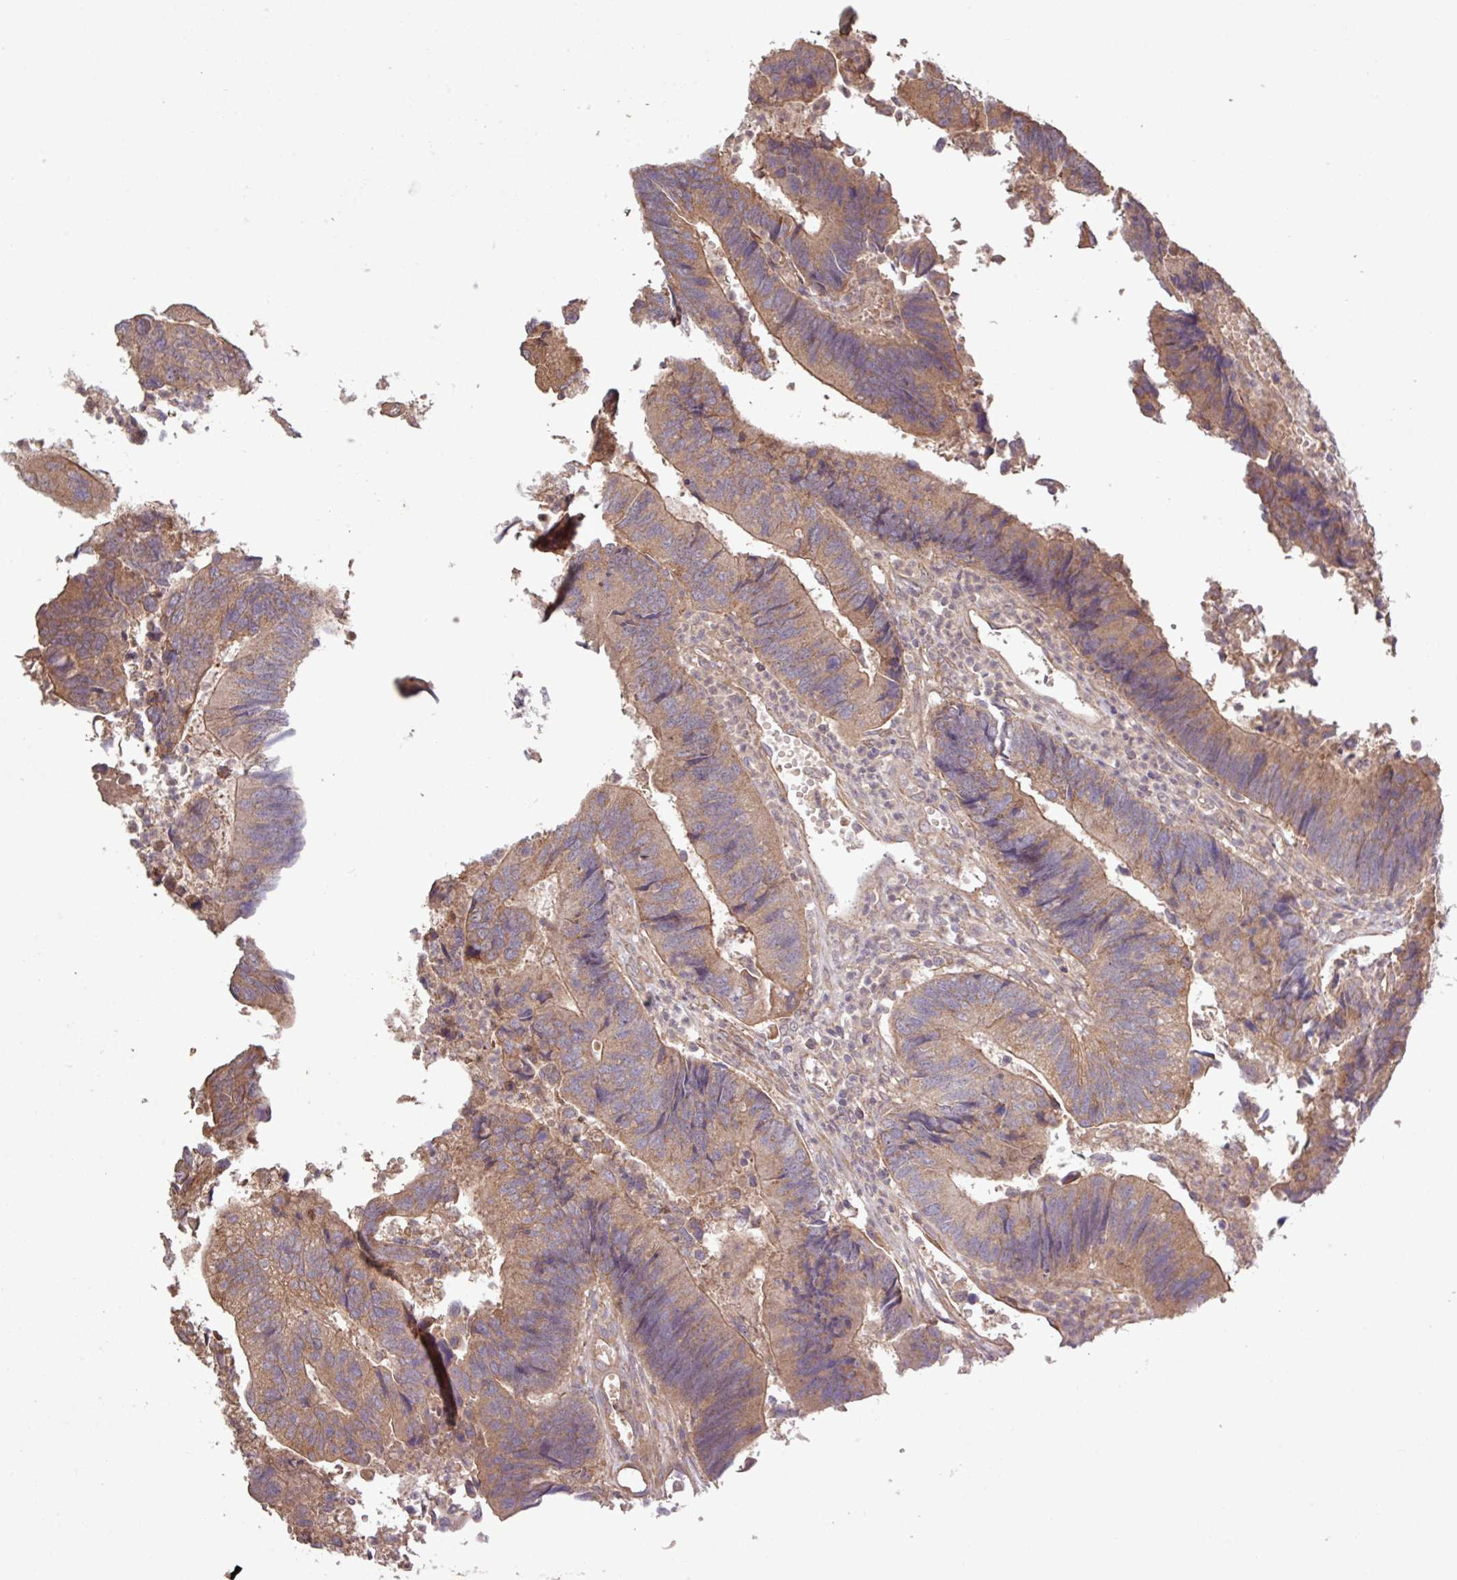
{"staining": {"intensity": "moderate", "quantity": ">75%", "location": "cytoplasmic/membranous"}, "tissue": "colorectal cancer", "cell_type": "Tumor cells", "image_type": "cancer", "snomed": [{"axis": "morphology", "description": "Adenocarcinoma, NOS"}, {"axis": "topography", "description": "Colon"}], "caption": "Immunohistochemistry (IHC) micrograph of neoplastic tissue: adenocarcinoma (colorectal) stained using immunohistochemistry exhibits medium levels of moderate protein expression localized specifically in the cytoplasmic/membranous of tumor cells, appearing as a cytoplasmic/membranous brown color.", "gene": "TRABD2A", "patient": {"sex": "female", "age": 67}}